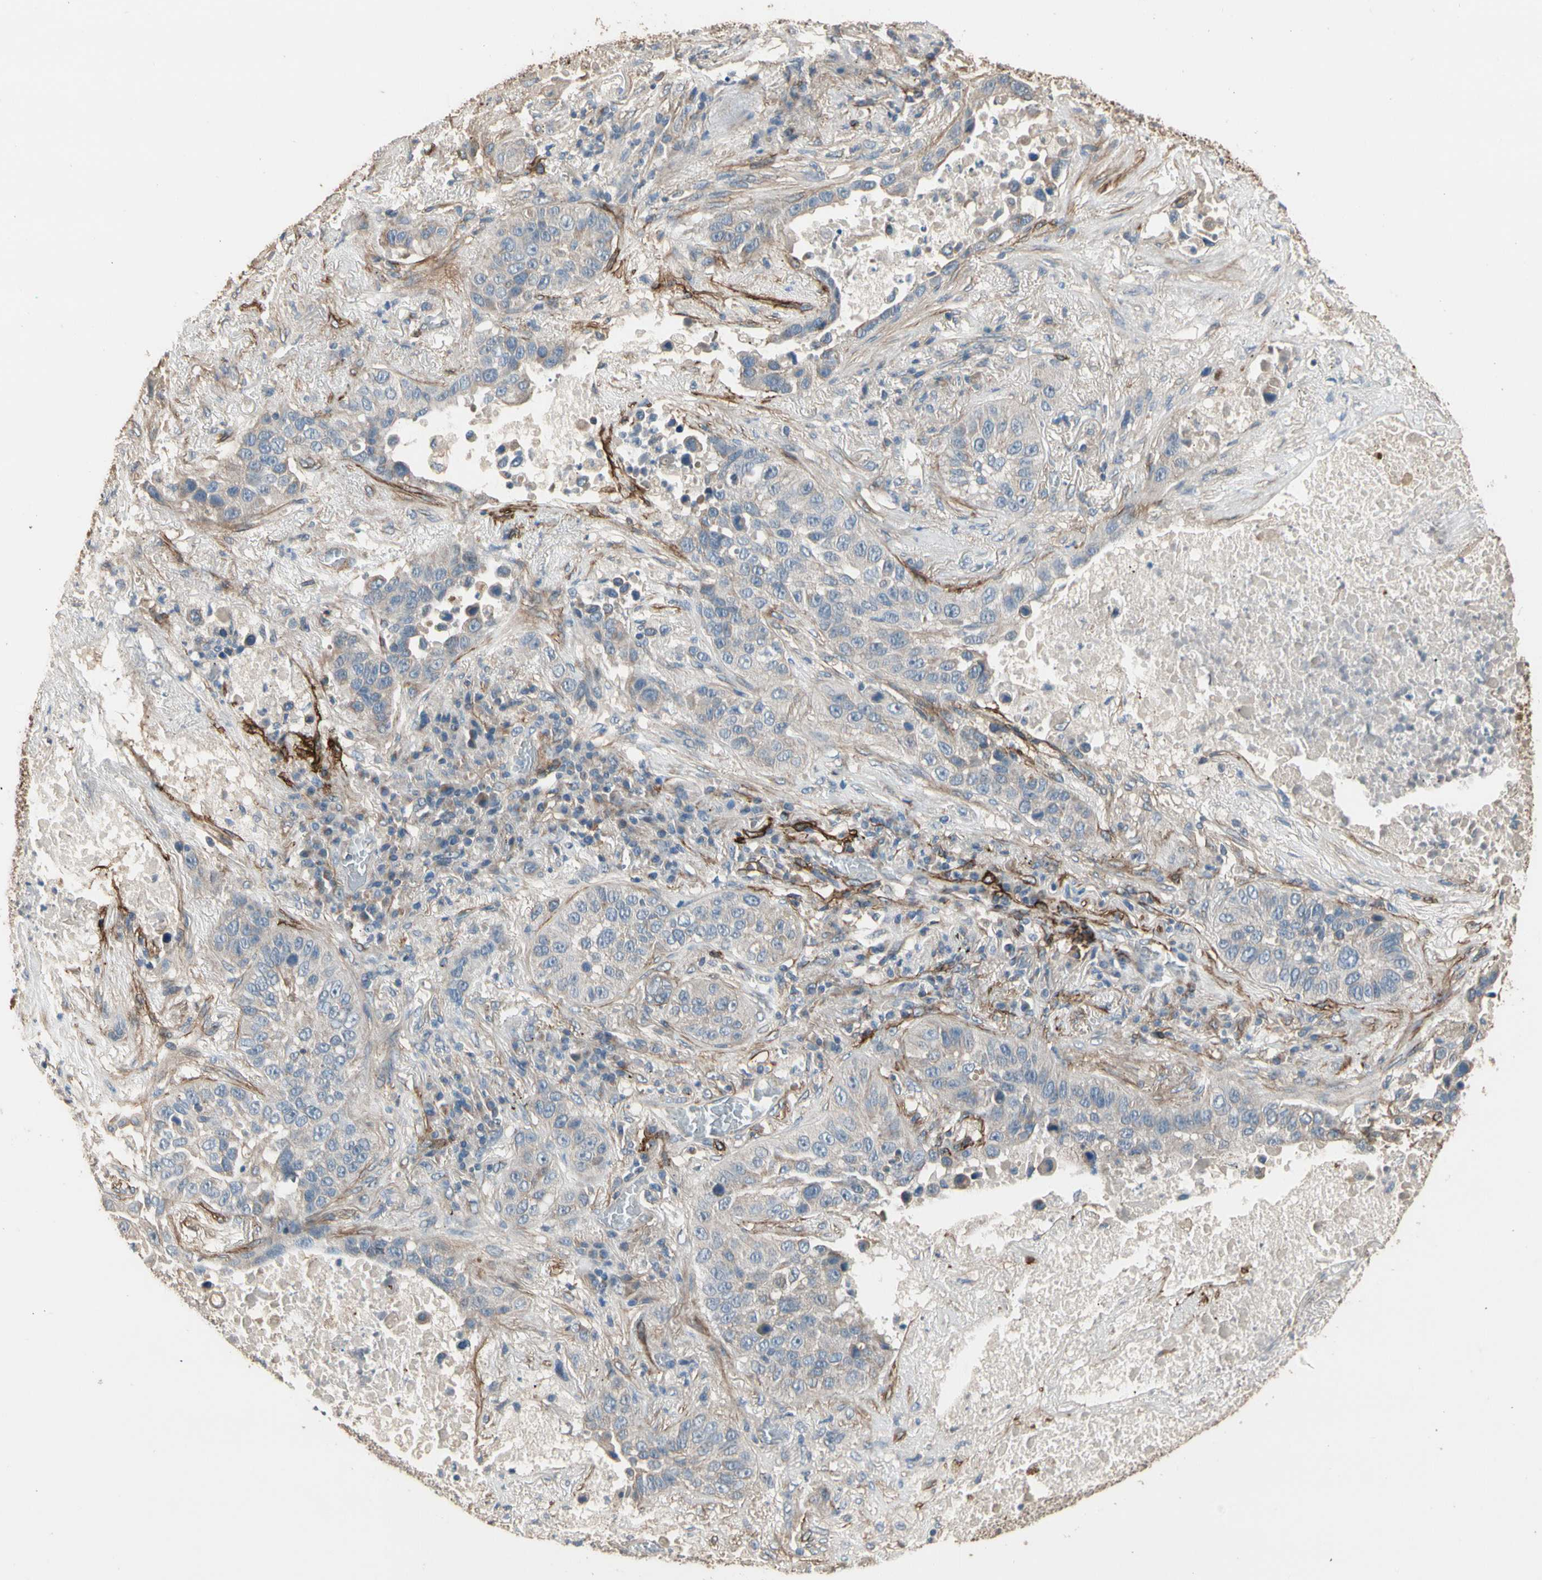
{"staining": {"intensity": "weak", "quantity": ">75%", "location": "cytoplasmic/membranous"}, "tissue": "lung cancer", "cell_type": "Tumor cells", "image_type": "cancer", "snomed": [{"axis": "morphology", "description": "Squamous cell carcinoma, NOS"}, {"axis": "topography", "description": "Lung"}], "caption": "An immunohistochemistry (IHC) photomicrograph of tumor tissue is shown. Protein staining in brown labels weak cytoplasmic/membranous positivity in lung cancer within tumor cells. (DAB (3,3'-diaminobenzidine) = brown stain, brightfield microscopy at high magnification).", "gene": "SUSD2", "patient": {"sex": "male", "age": 57}}